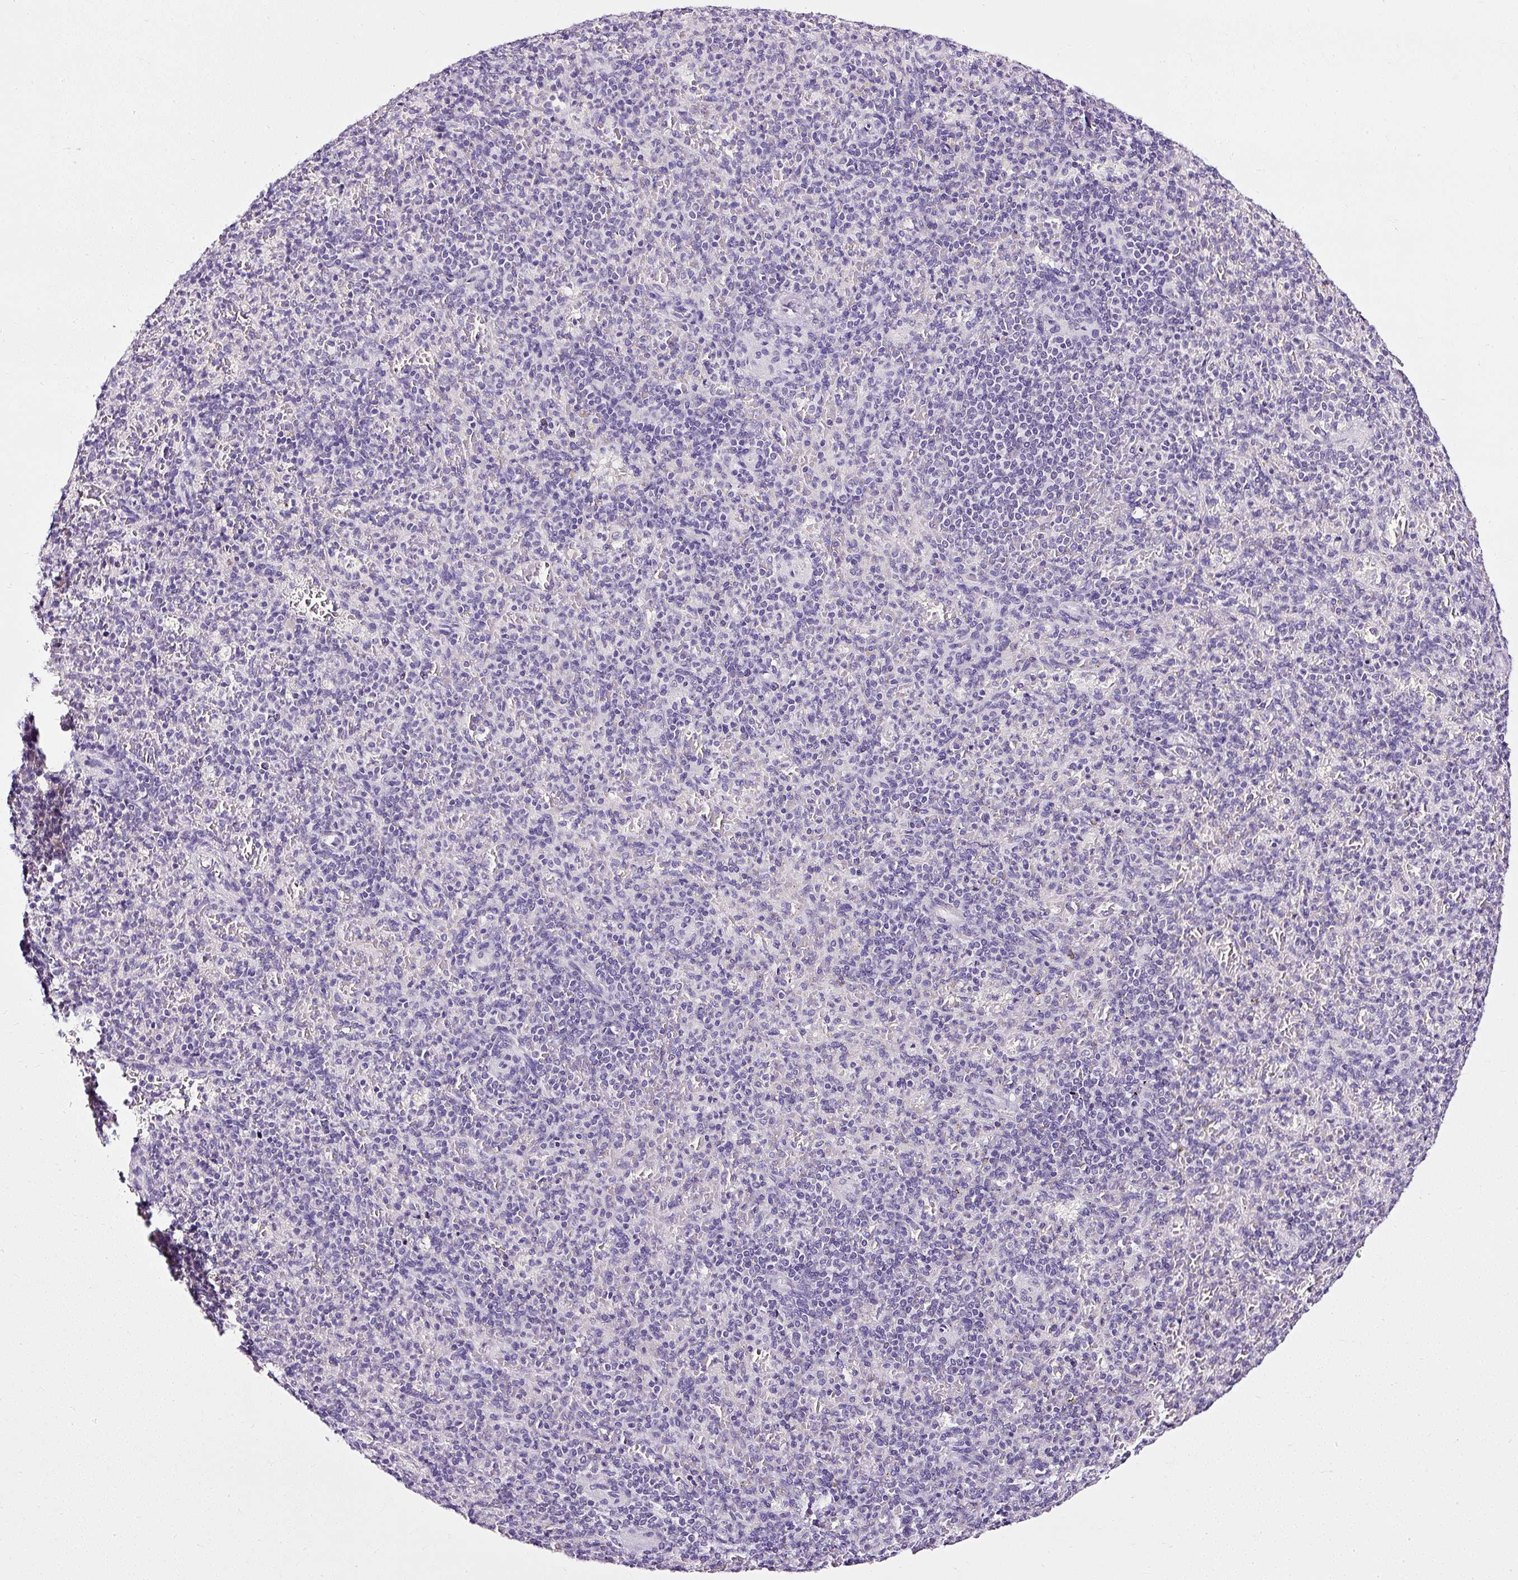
{"staining": {"intensity": "negative", "quantity": "none", "location": "none"}, "tissue": "spleen", "cell_type": "Cells in red pulp", "image_type": "normal", "snomed": [{"axis": "morphology", "description": "Normal tissue, NOS"}, {"axis": "topography", "description": "Spleen"}], "caption": "High magnification brightfield microscopy of normal spleen stained with DAB (3,3'-diaminobenzidine) (brown) and counterstained with hematoxylin (blue): cells in red pulp show no significant expression. (Immunohistochemistry (ihc), brightfield microscopy, high magnification).", "gene": "ATP2A1", "patient": {"sex": "female", "age": 74}}